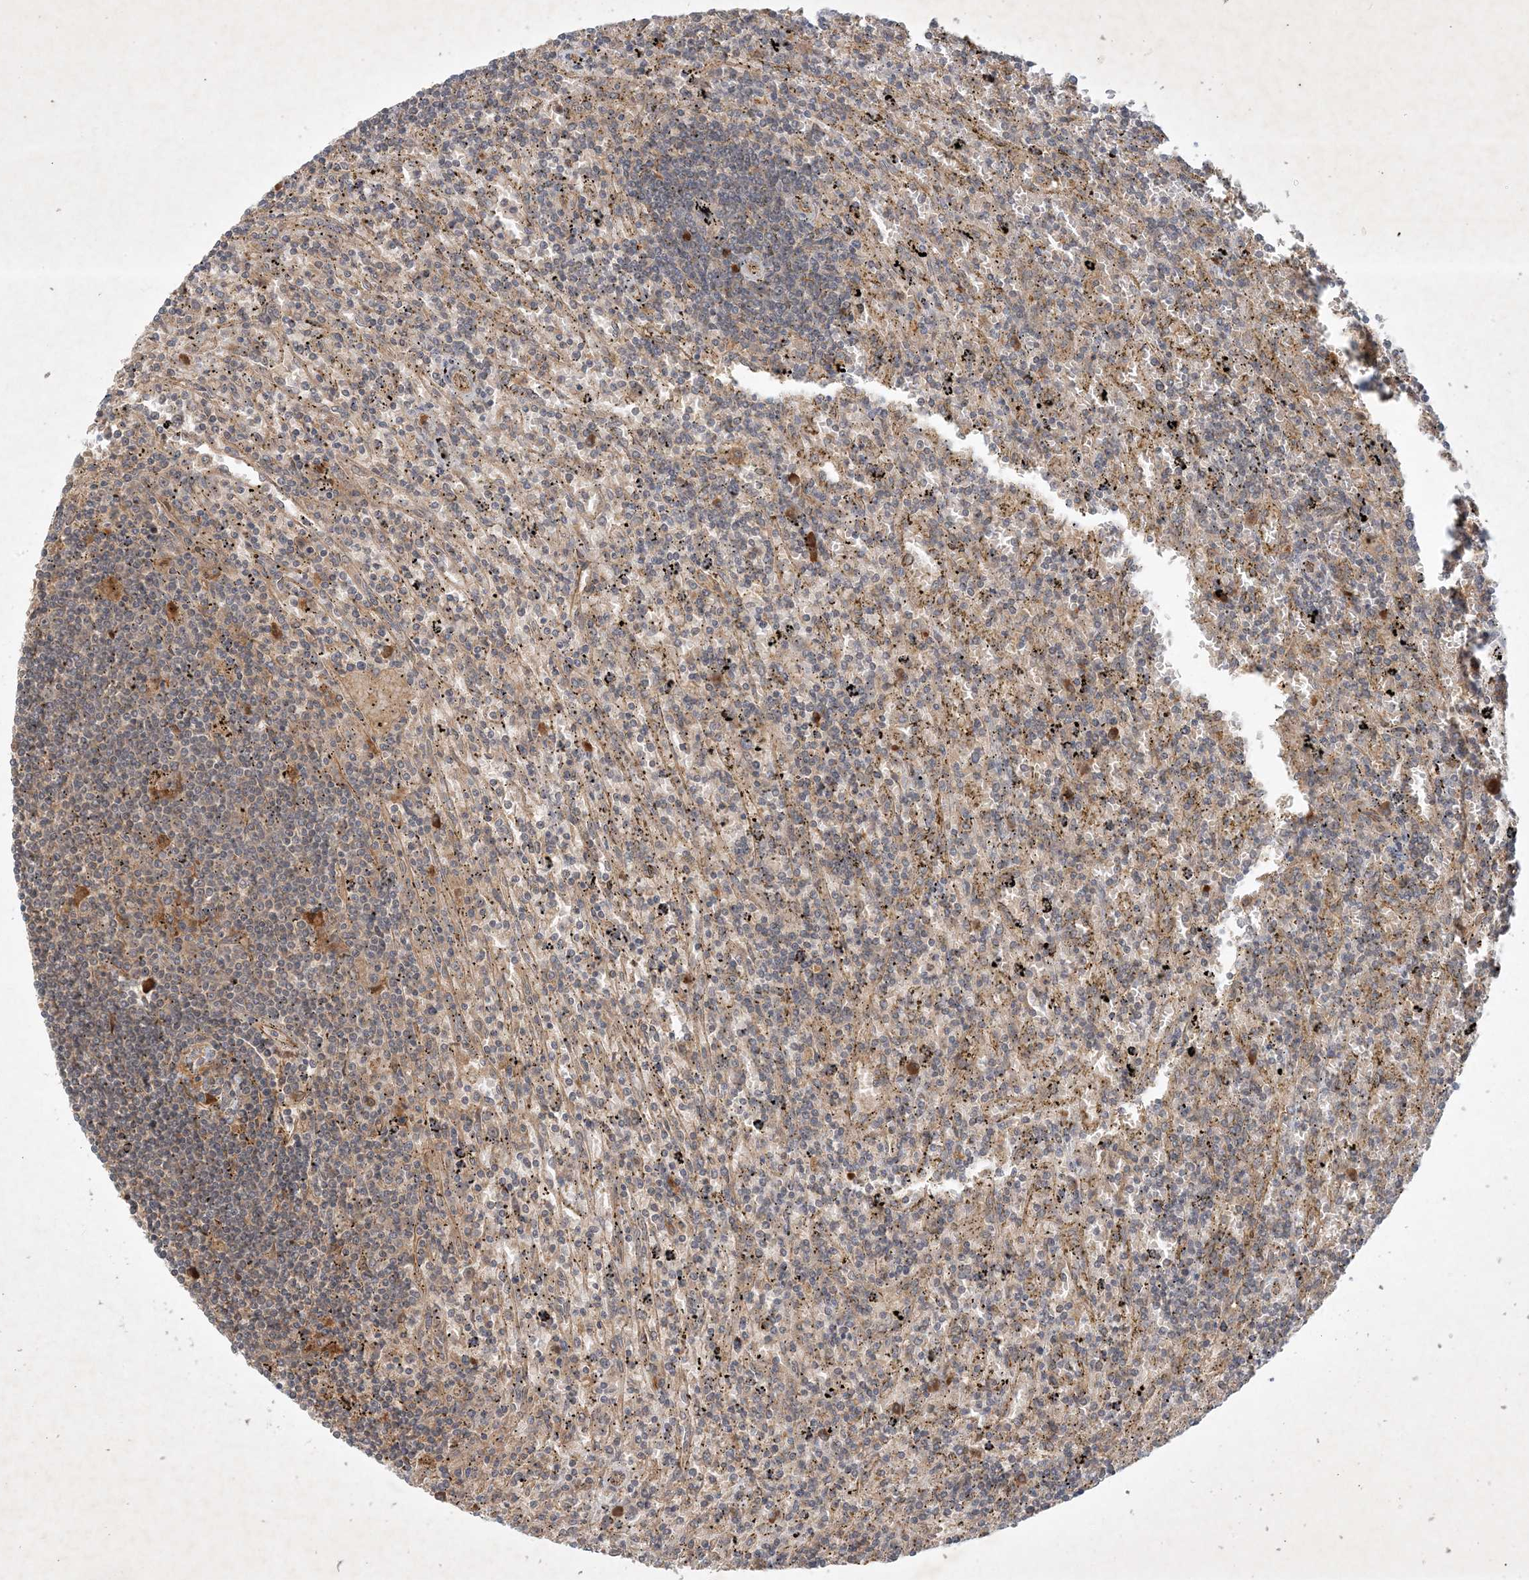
{"staining": {"intensity": "negative", "quantity": "none", "location": "none"}, "tissue": "lymphoma", "cell_type": "Tumor cells", "image_type": "cancer", "snomed": [{"axis": "morphology", "description": "Malignant lymphoma, non-Hodgkin's type, Low grade"}, {"axis": "topography", "description": "Spleen"}], "caption": "IHC micrograph of neoplastic tissue: lymphoma stained with DAB (3,3'-diaminobenzidine) demonstrates no significant protein expression in tumor cells. (Brightfield microscopy of DAB (3,3'-diaminobenzidine) immunohistochemistry (IHC) at high magnification).", "gene": "ZCCHC4", "patient": {"sex": "male", "age": 76}}